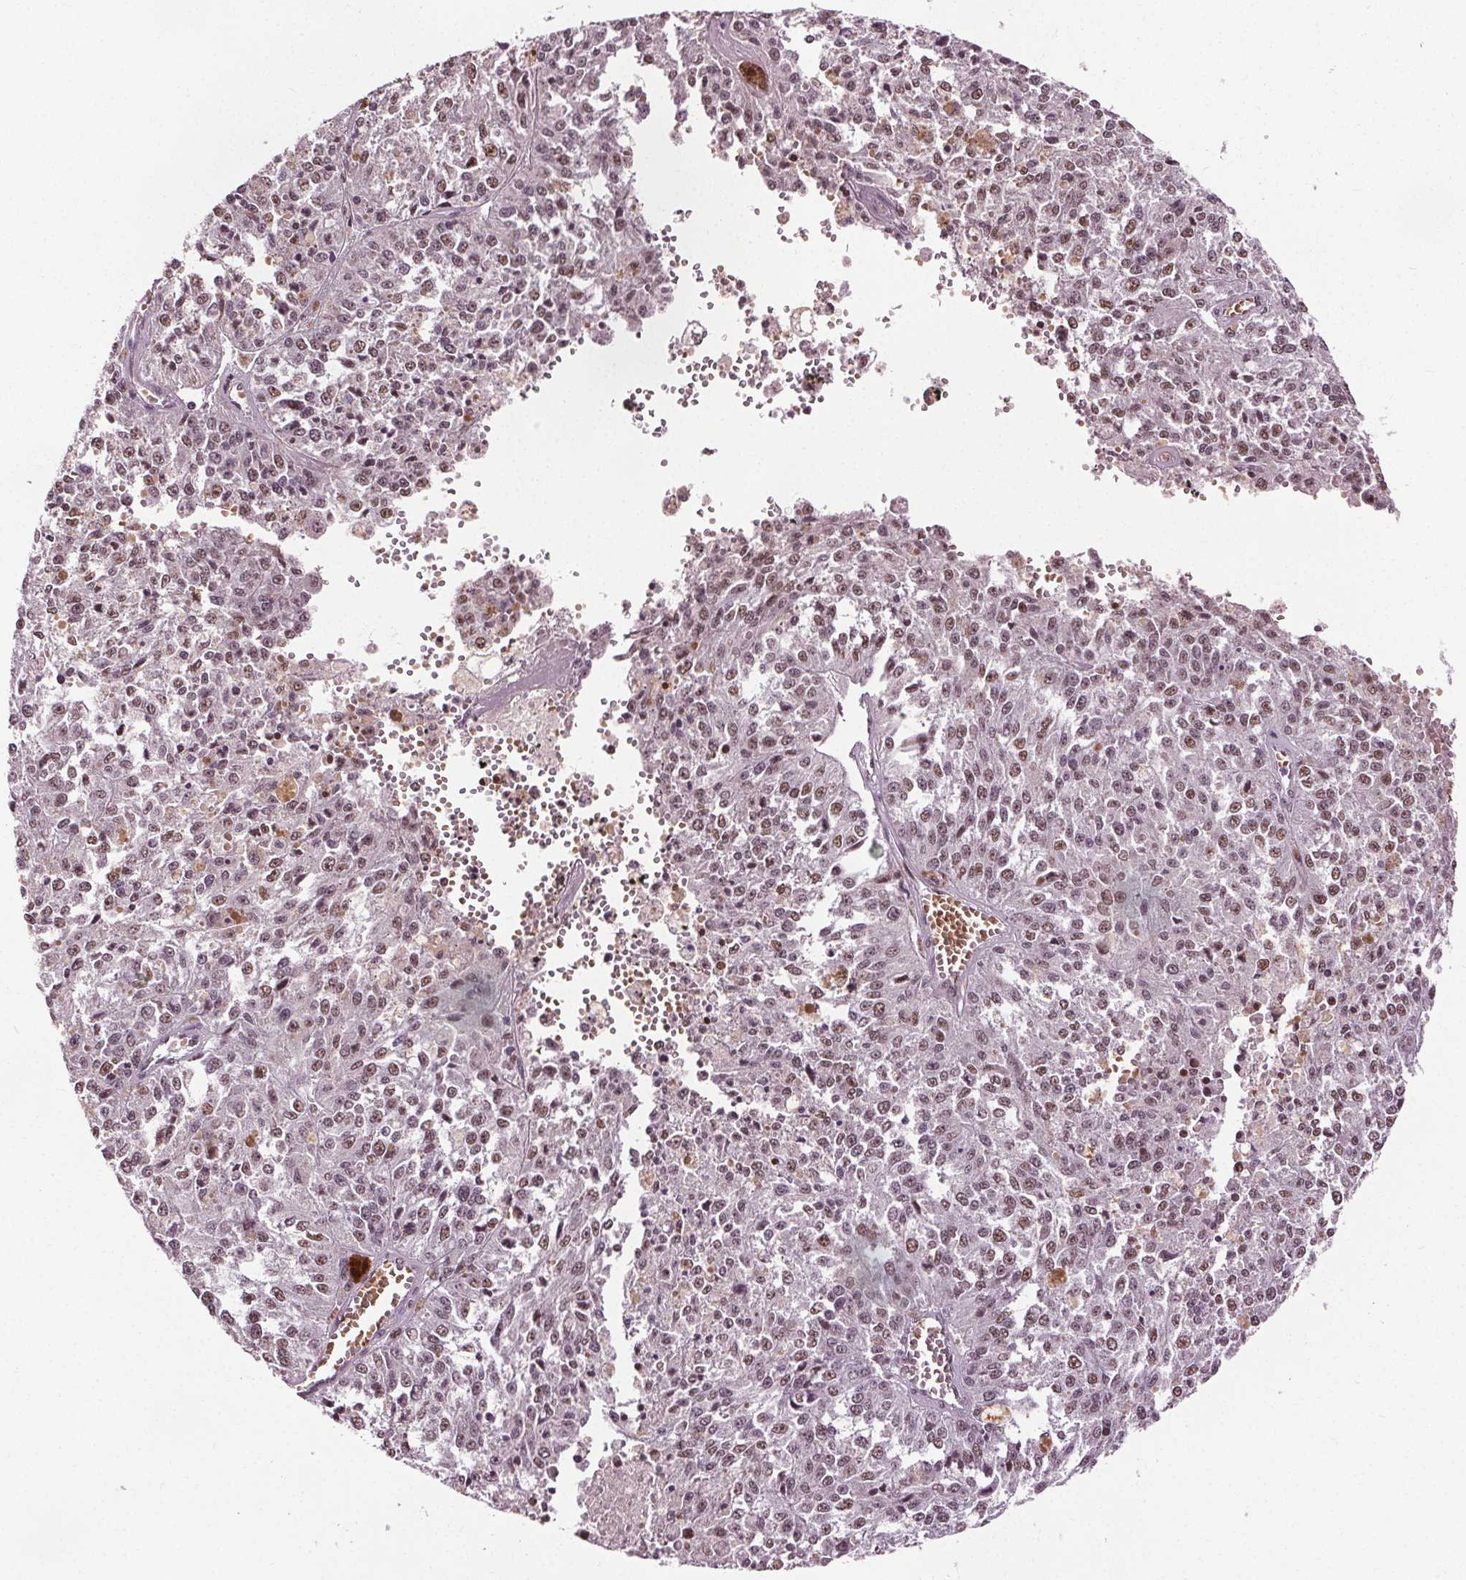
{"staining": {"intensity": "moderate", "quantity": ">75%", "location": "nuclear"}, "tissue": "melanoma", "cell_type": "Tumor cells", "image_type": "cancer", "snomed": [{"axis": "morphology", "description": "Malignant melanoma, Metastatic site"}, {"axis": "topography", "description": "Lymph node"}], "caption": "Malignant melanoma (metastatic site) stained with DAB (3,3'-diaminobenzidine) IHC reveals medium levels of moderate nuclear staining in about >75% of tumor cells.", "gene": "IWS1", "patient": {"sex": "female", "age": 64}}